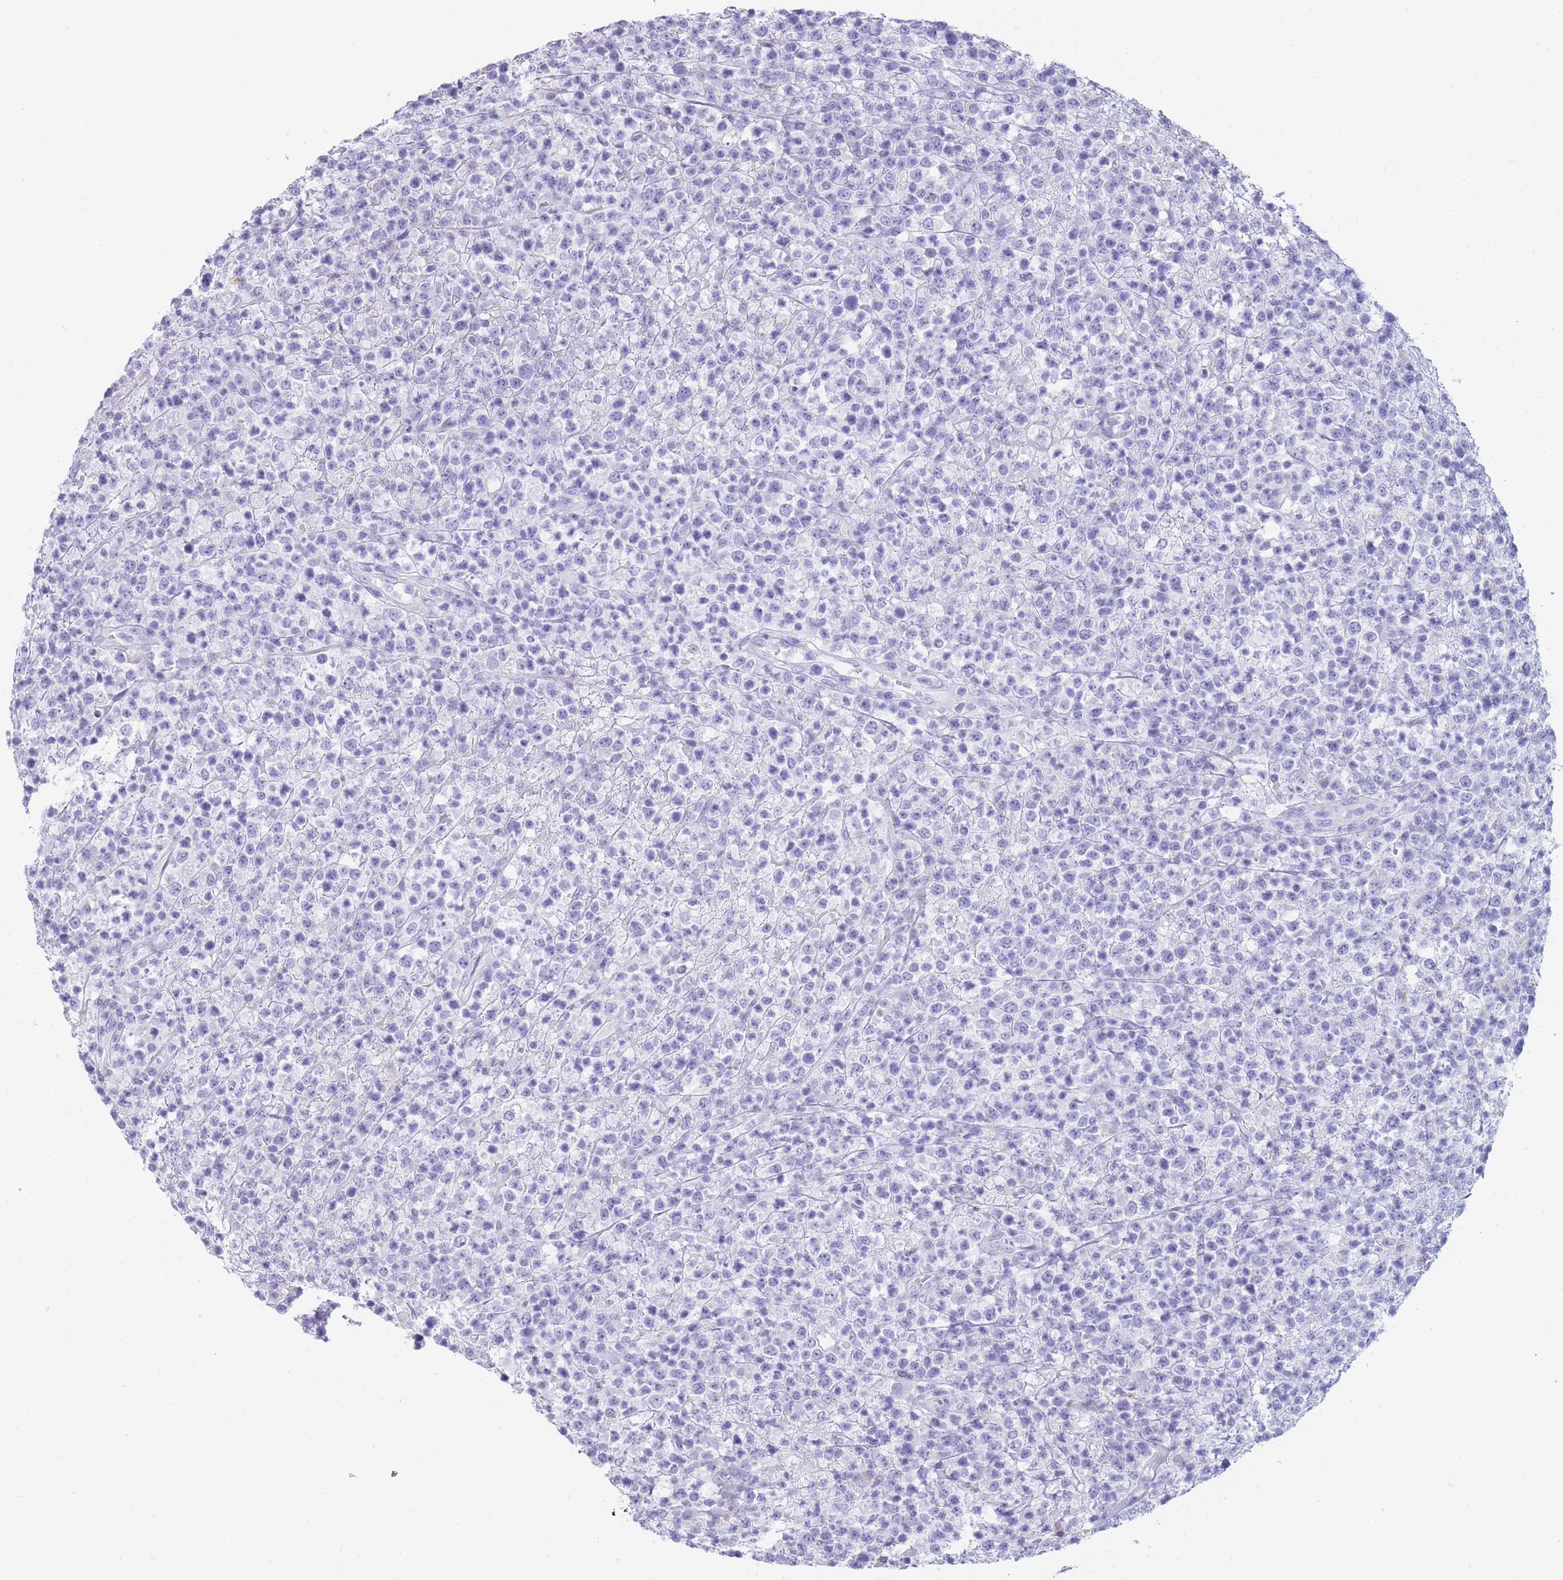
{"staining": {"intensity": "negative", "quantity": "none", "location": "none"}, "tissue": "lymphoma", "cell_type": "Tumor cells", "image_type": "cancer", "snomed": [{"axis": "morphology", "description": "Malignant lymphoma, non-Hodgkin's type, High grade"}, {"axis": "topography", "description": "Colon"}], "caption": "This histopathology image is of lymphoma stained with immunohistochemistry (IHC) to label a protein in brown with the nuclei are counter-stained blue. There is no staining in tumor cells.", "gene": "GAA", "patient": {"sex": "female", "age": 53}}